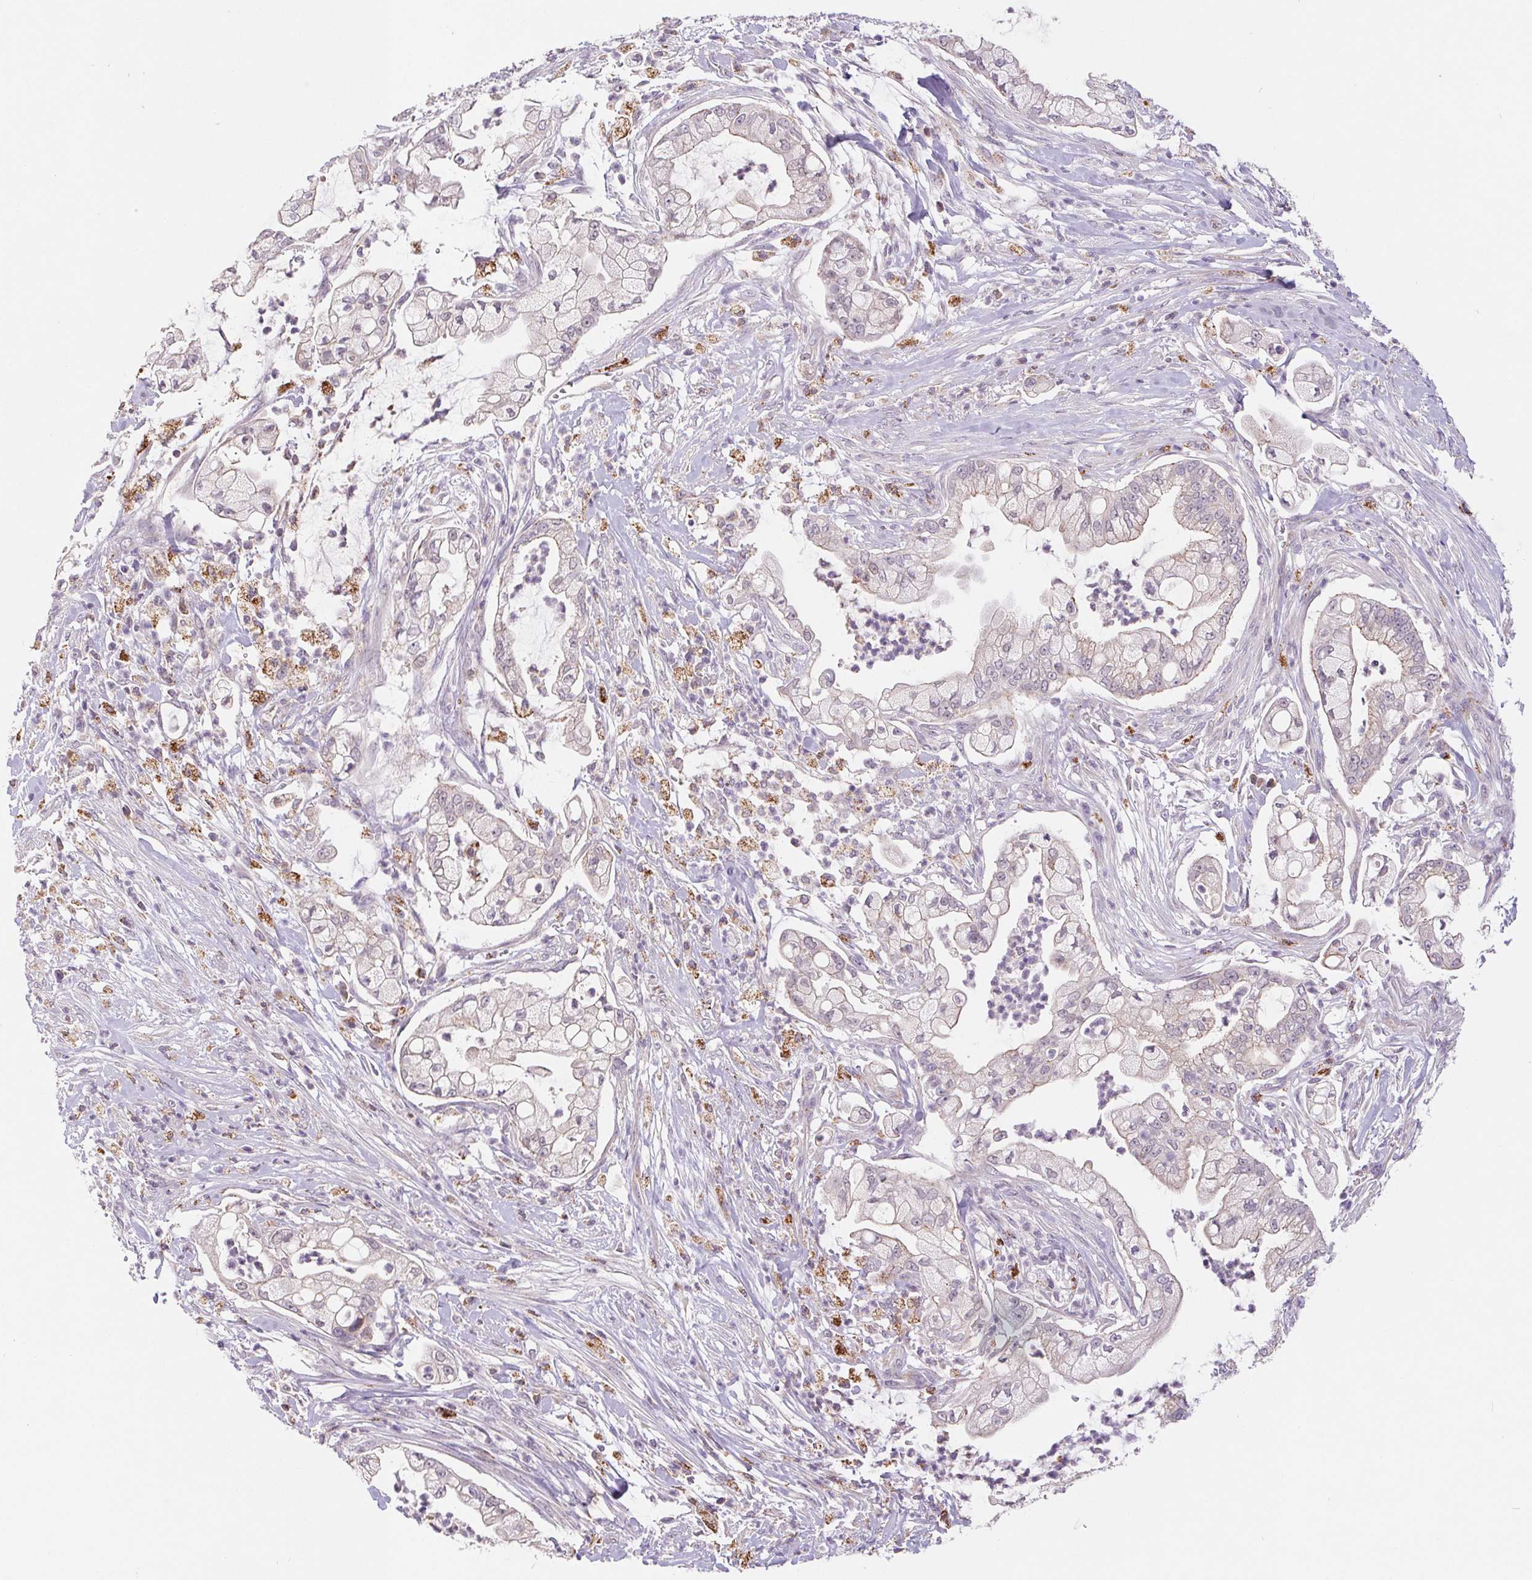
{"staining": {"intensity": "negative", "quantity": "none", "location": "none"}, "tissue": "pancreatic cancer", "cell_type": "Tumor cells", "image_type": "cancer", "snomed": [{"axis": "morphology", "description": "Adenocarcinoma, NOS"}, {"axis": "topography", "description": "Pancreas"}], "caption": "Protein analysis of adenocarcinoma (pancreatic) reveals no significant staining in tumor cells.", "gene": "EMC6", "patient": {"sex": "female", "age": 69}}